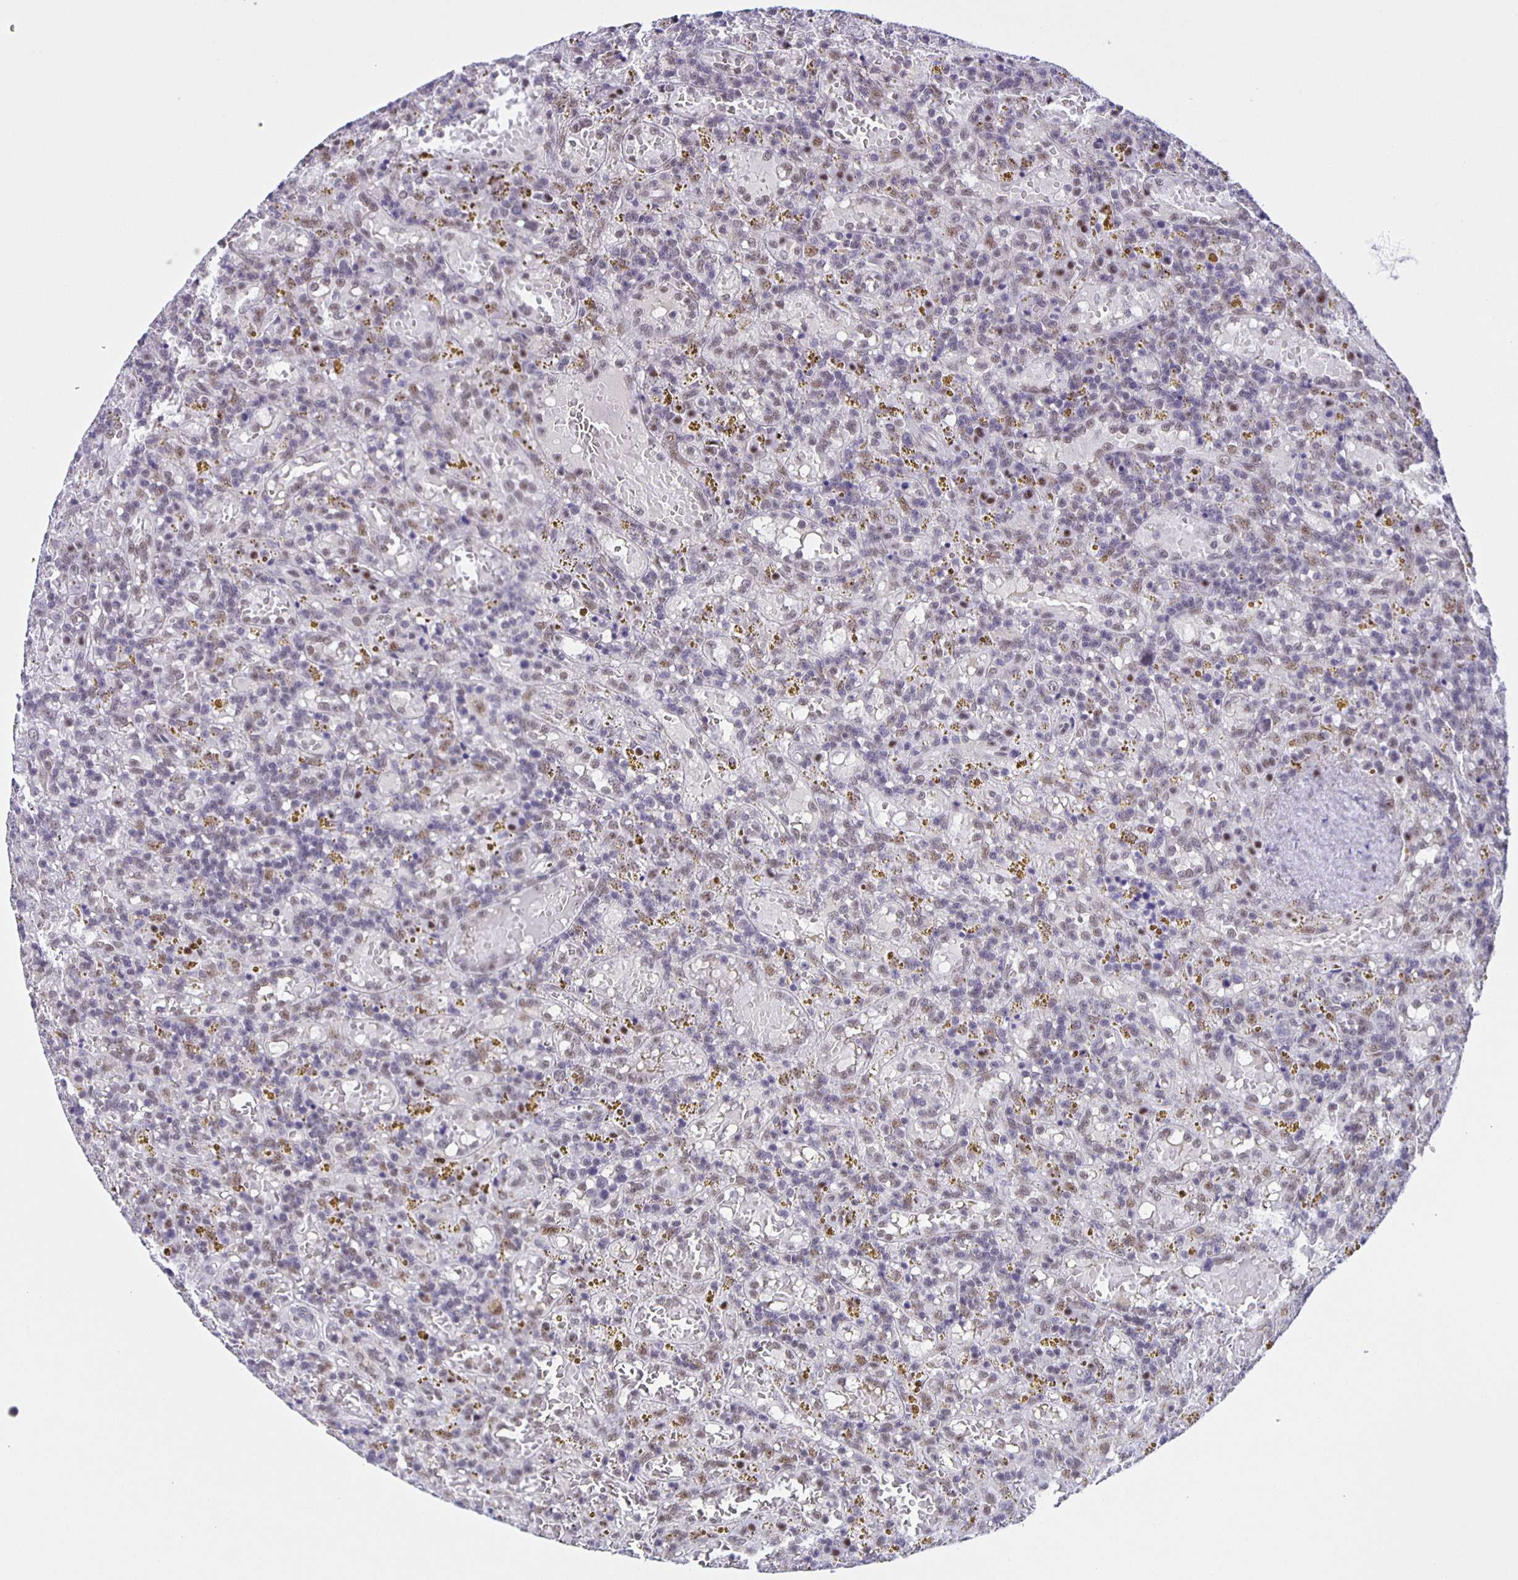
{"staining": {"intensity": "weak", "quantity": "<25%", "location": "nuclear"}, "tissue": "lymphoma", "cell_type": "Tumor cells", "image_type": "cancer", "snomed": [{"axis": "morphology", "description": "Malignant lymphoma, non-Hodgkin's type, Low grade"}, {"axis": "topography", "description": "Spleen"}], "caption": "Immunohistochemistry (IHC) micrograph of neoplastic tissue: human low-grade malignant lymphoma, non-Hodgkin's type stained with DAB (3,3'-diaminobenzidine) demonstrates no significant protein staining in tumor cells.", "gene": "ZRANB2", "patient": {"sex": "female", "age": 65}}